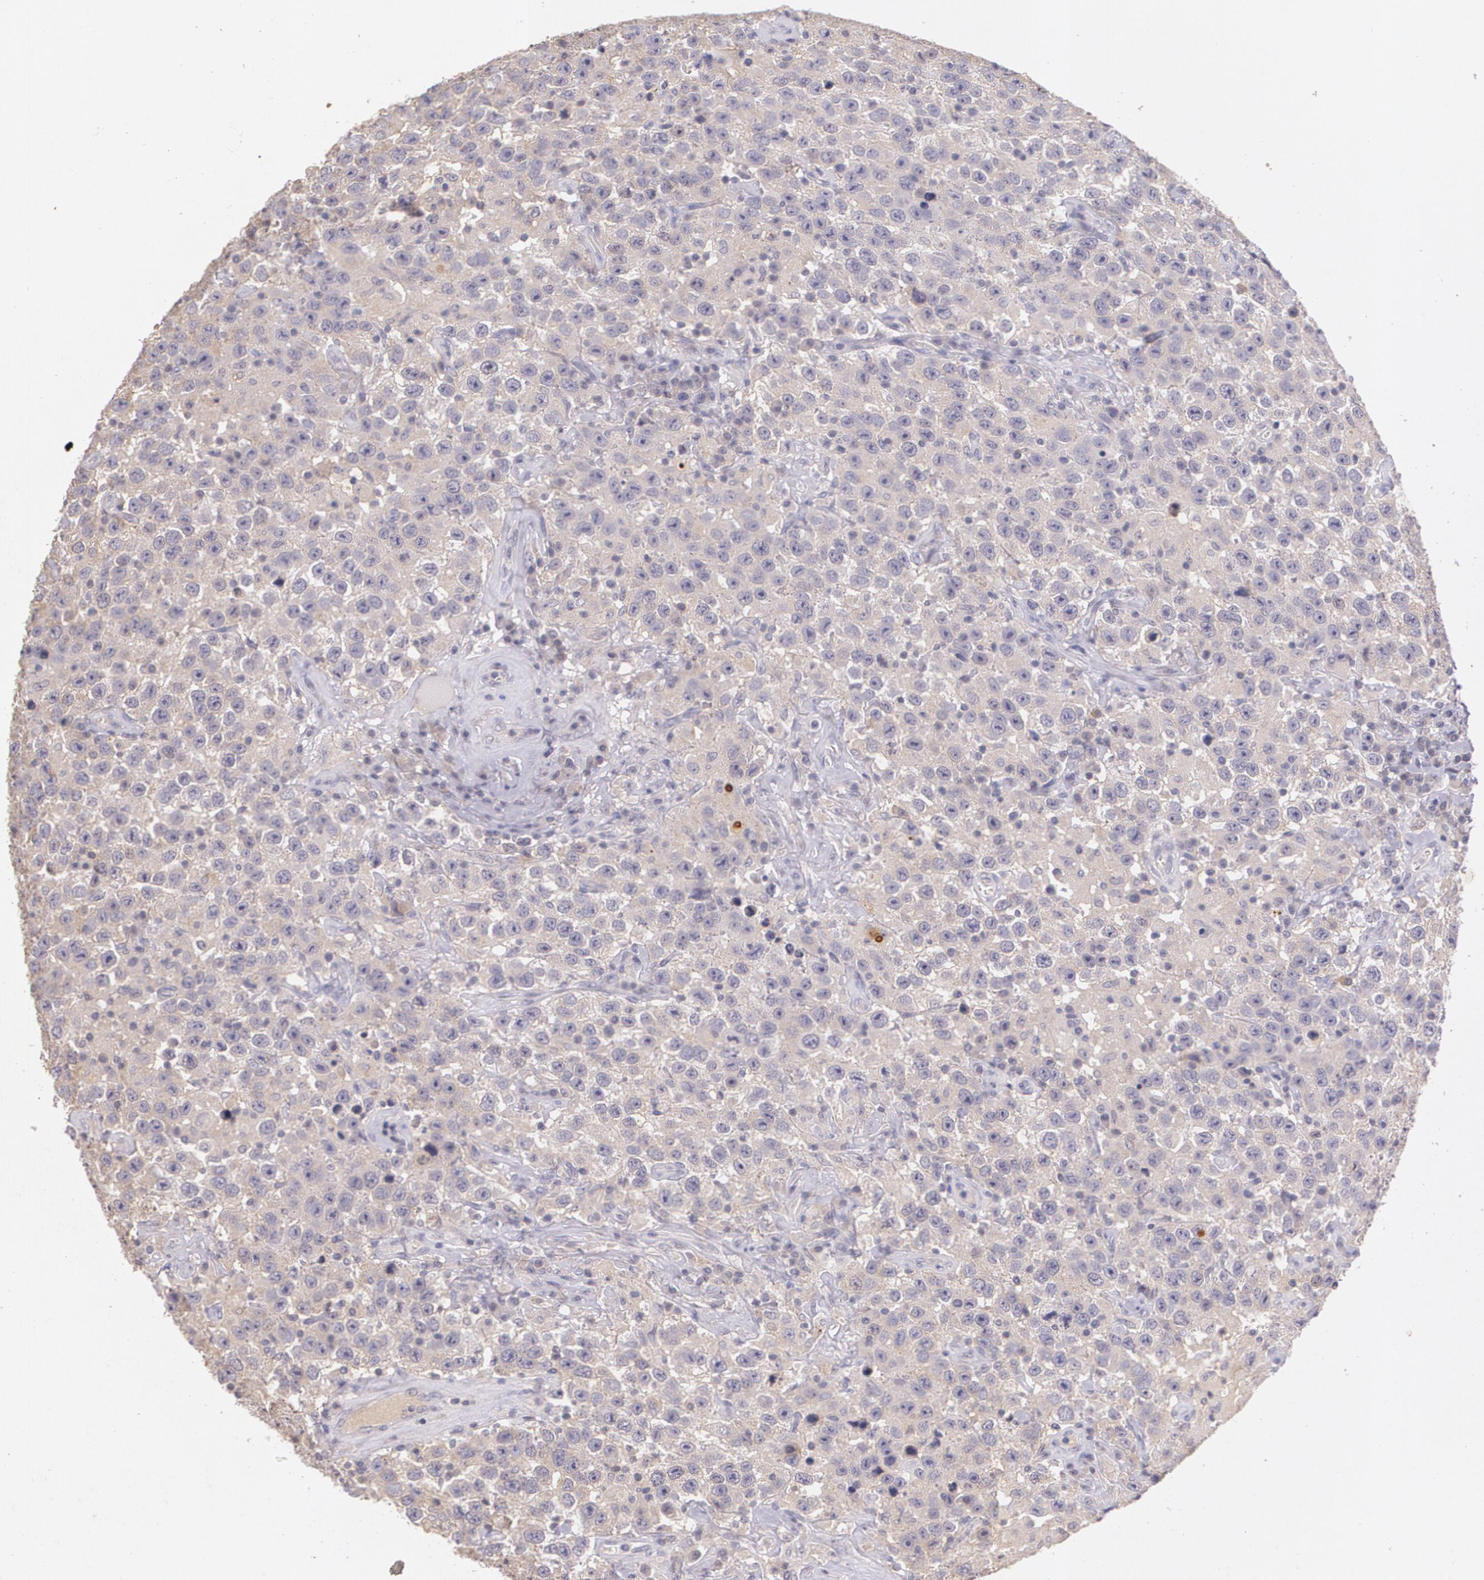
{"staining": {"intensity": "weak", "quantity": ">75%", "location": "cytoplasmic/membranous"}, "tissue": "testis cancer", "cell_type": "Tumor cells", "image_type": "cancer", "snomed": [{"axis": "morphology", "description": "Seminoma, NOS"}, {"axis": "topography", "description": "Testis"}], "caption": "Immunohistochemical staining of human testis cancer (seminoma) shows low levels of weak cytoplasmic/membranous positivity in approximately >75% of tumor cells. (Brightfield microscopy of DAB IHC at high magnification).", "gene": "TM4SF1", "patient": {"sex": "male", "age": 41}}